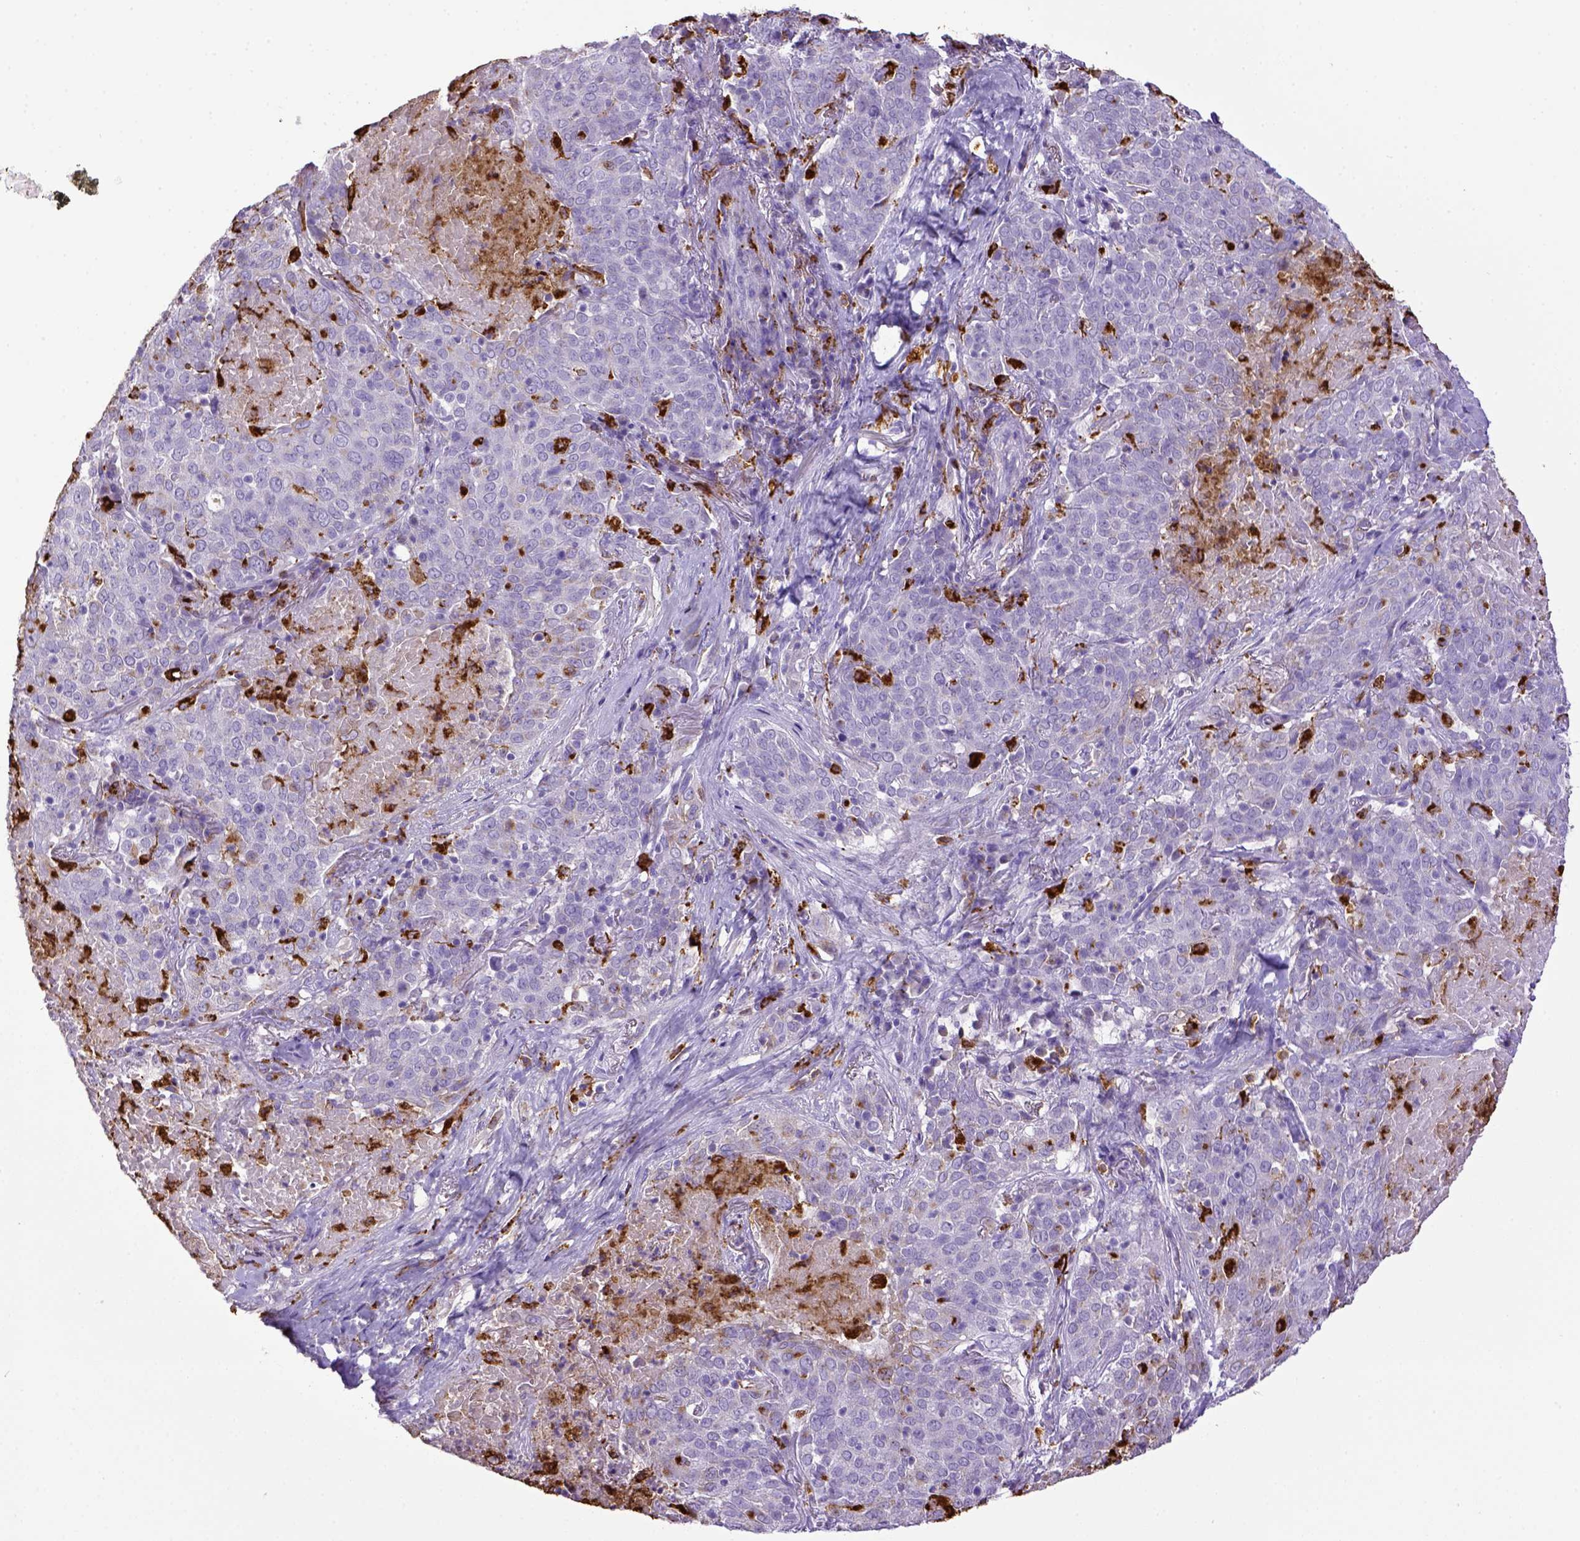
{"staining": {"intensity": "negative", "quantity": "none", "location": "none"}, "tissue": "lung cancer", "cell_type": "Tumor cells", "image_type": "cancer", "snomed": [{"axis": "morphology", "description": "Squamous cell carcinoma, NOS"}, {"axis": "topography", "description": "Lung"}], "caption": "IHC micrograph of human lung cancer stained for a protein (brown), which displays no staining in tumor cells.", "gene": "CD68", "patient": {"sex": "male", "age": 82}}